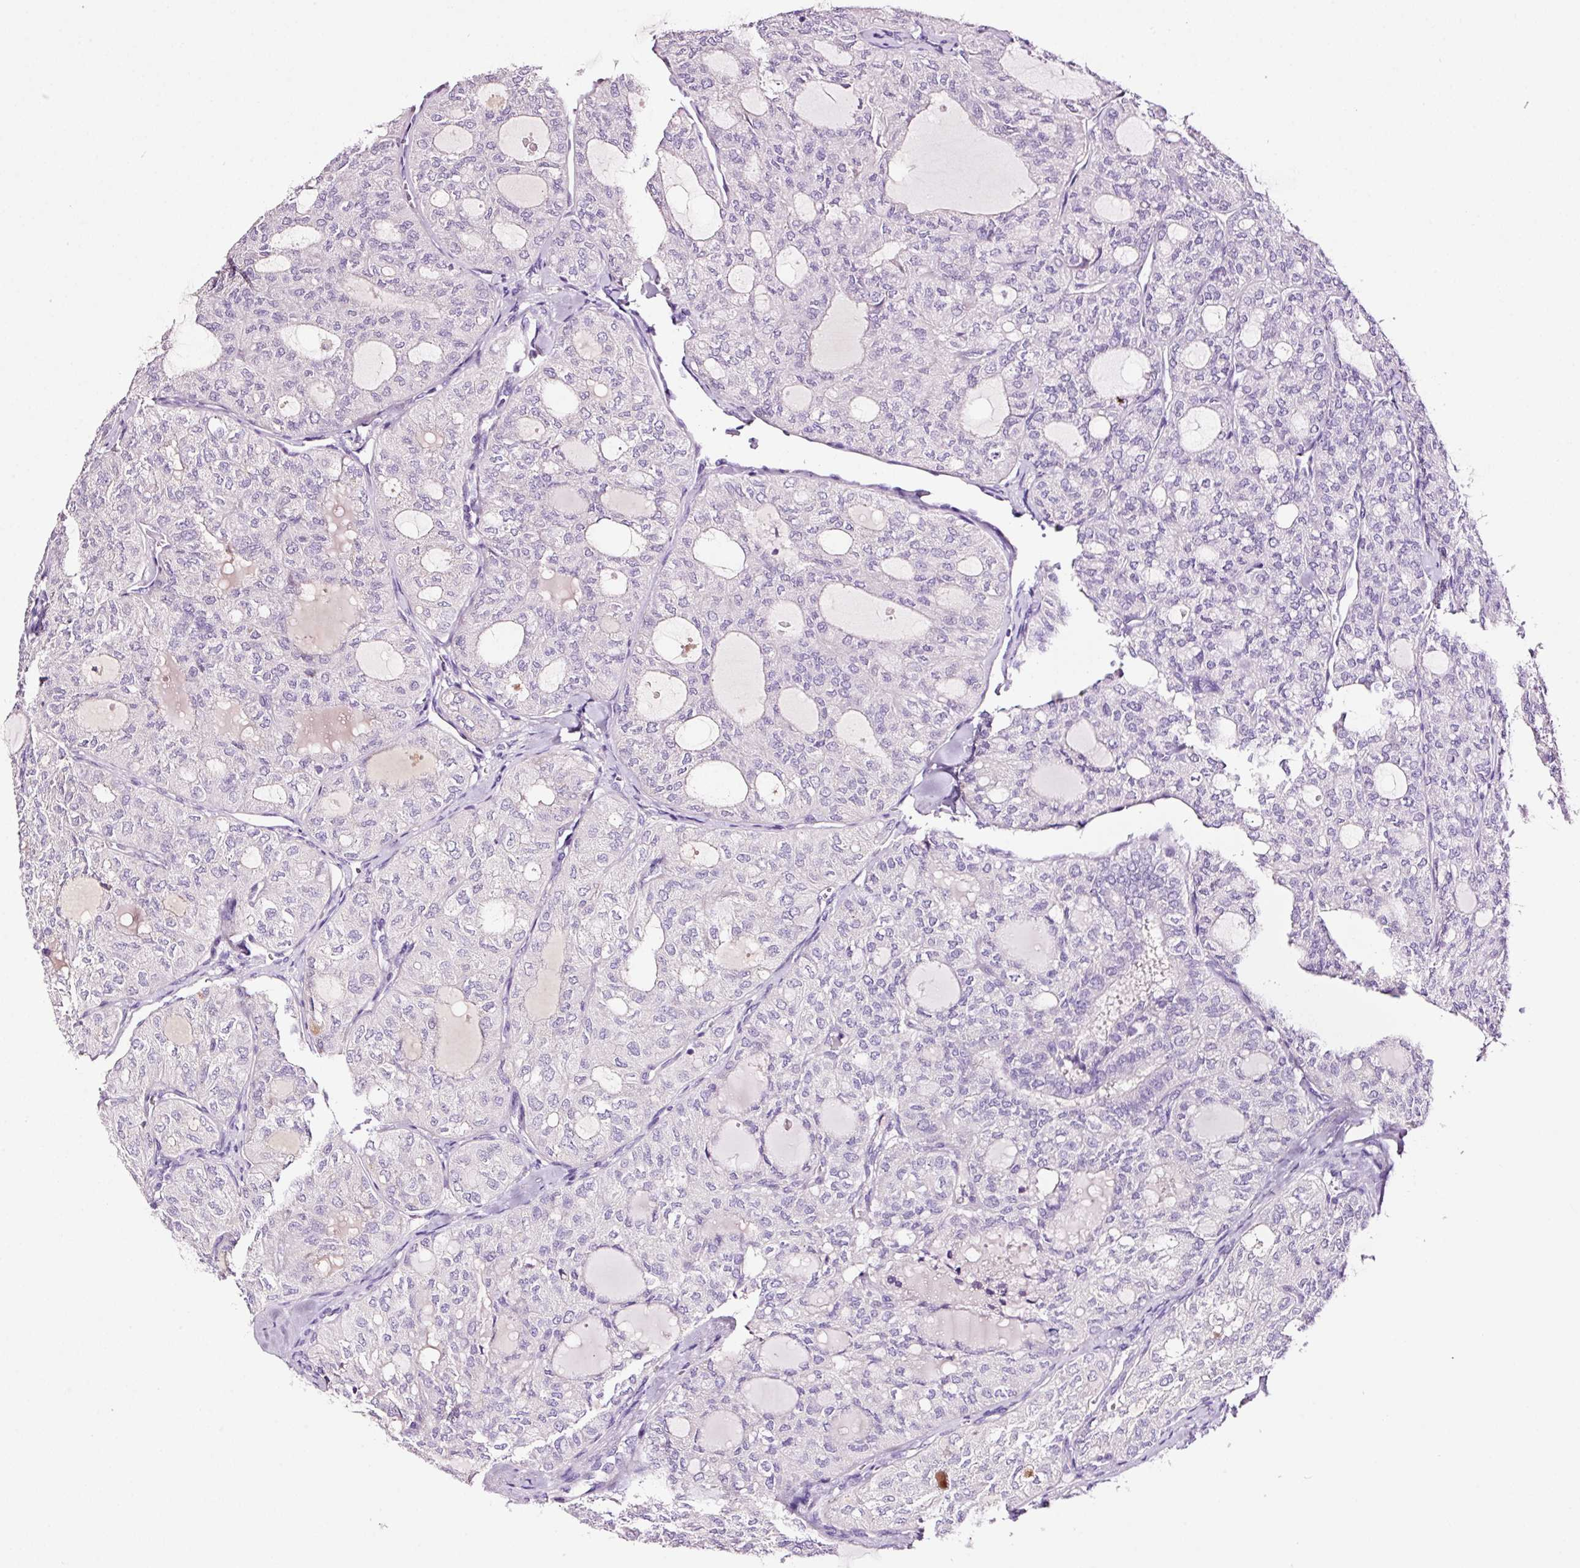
{"staining": {"intensity": "negative", "quantity": "none", "location": "none"}, "tissue": "thyroid cancer", "cell_type": "Tumor cells", "image_type": "cancer", "snomed": [{"axis": "morphology", "description": "Follicular adenoma carcinoma, NOS"}, {"axis": "topography", "description": "Thyroid gland"}], "caption": "DAB (3,3'-diaminobenzidine) immunohistochemical staining of thyroid cancer shows no significant expression in tumor cells. (Stains: DAB (3,3'-diaminobenzidine) immunohistochemistry (IHC) with hematoxylin counter stain, Microscopy: brightfield microscopy at high magnification).", "gene": "PAM", "patient": {"sex": "male", "age": 75}}